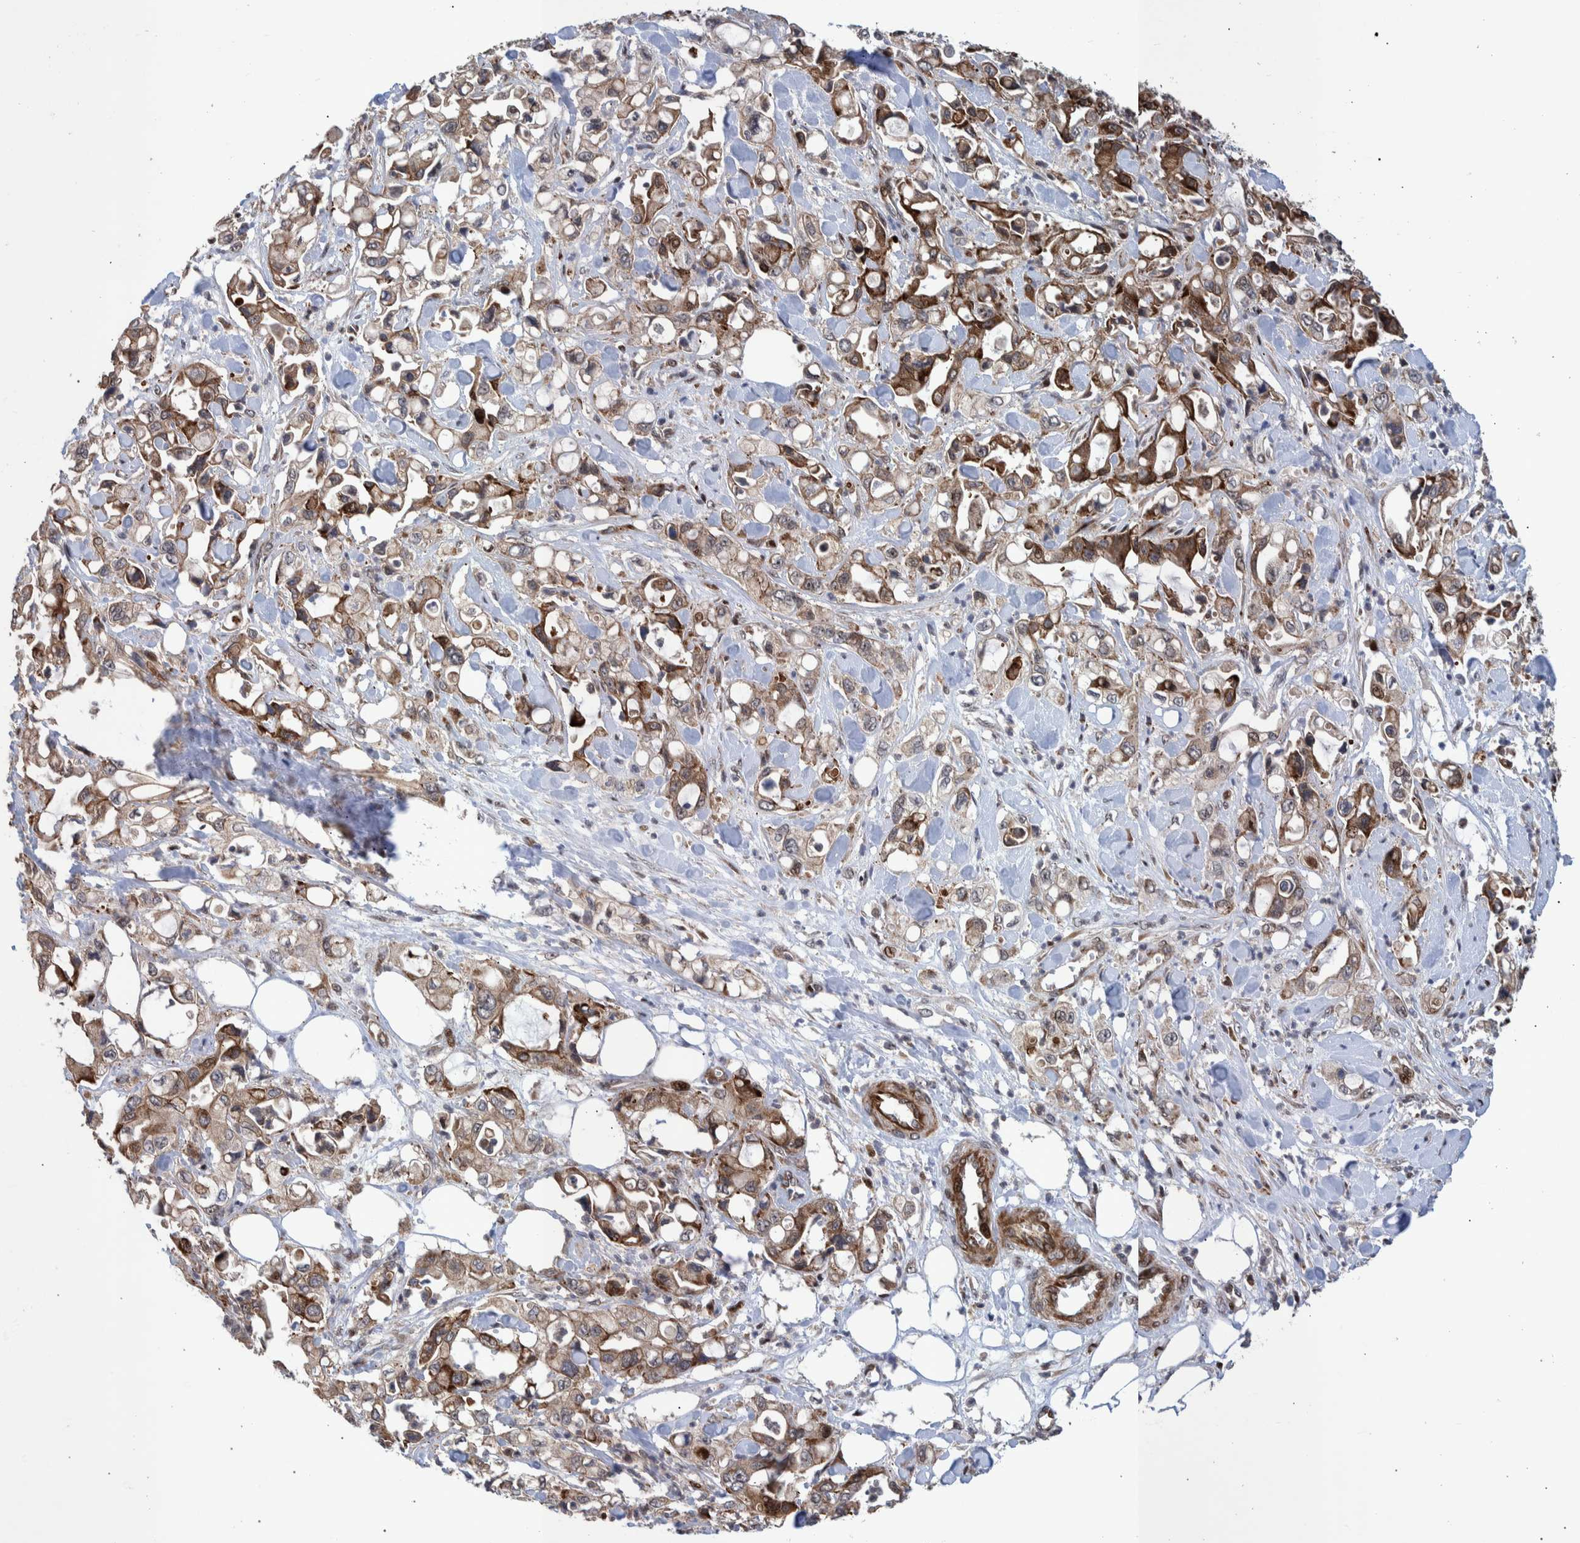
{"staining": {"intensity": "moderate", "quantity": ">75%", "location": "cytoplasmic/membranous"}, "tissue": "pancreatic cancer", "cell_type": "Tumor cells", "image_type": "cancer", "snomed": [{"axis": "morphology", "description": "Adenocarcinoma, NOS"}, {"axis": "topography", "description": "Pancreas"}], "caption": "Protein expression analysis of human pancreatic cancer reveals moderate cytoplasmic/membranous positivity in approximately >75% of tumor cells. Immunohistochemistry (ihc) stains the protein of interest in brown and the nuclei are stained blue.", "gene": "SHISA6", "patient": {"sex": "male", "age": 70}}